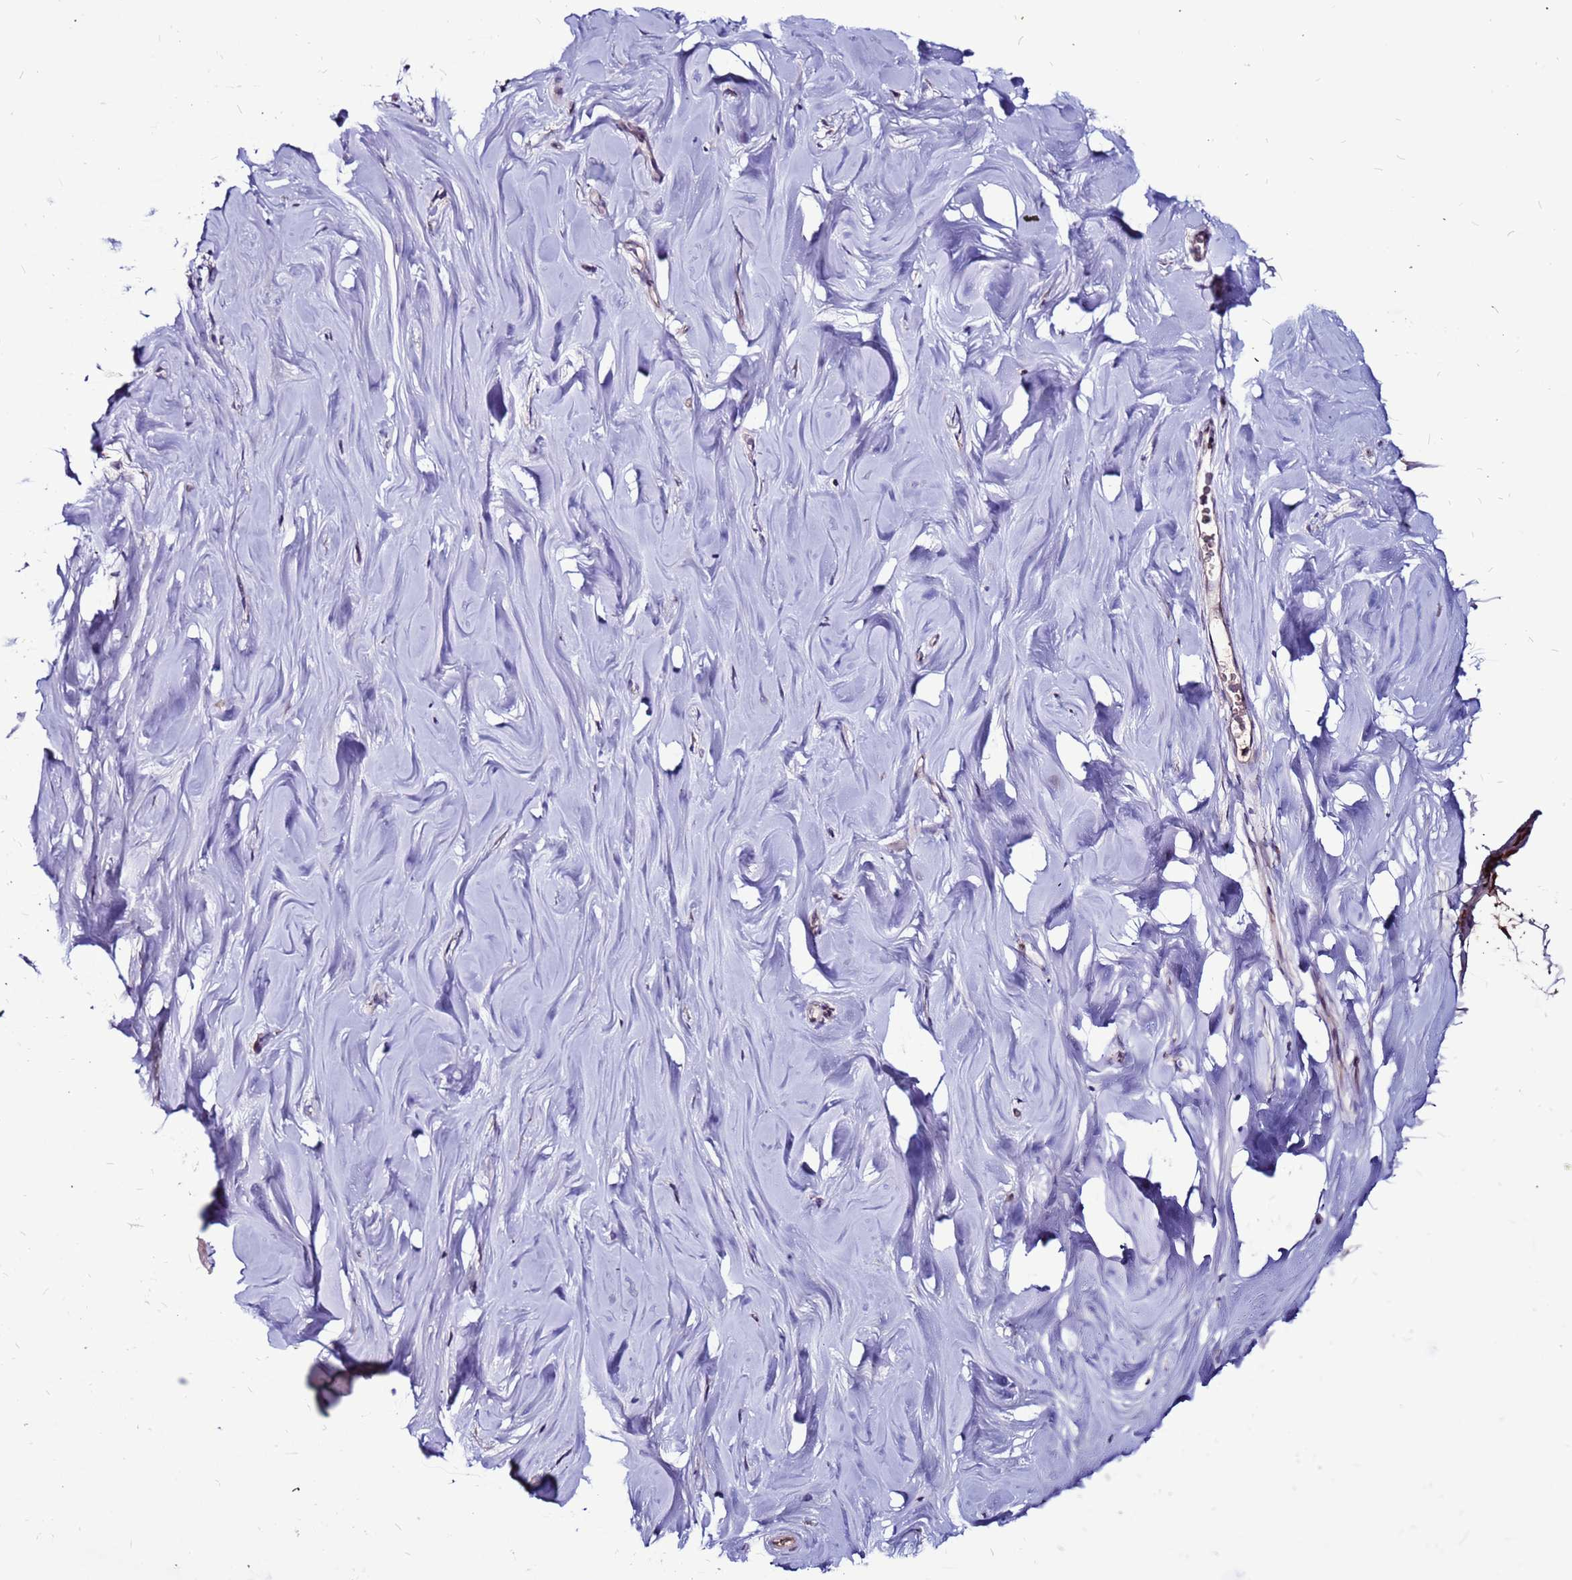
{"staining": {"intensity": "weak", "quantity": ">75%", "location": "cytoplasmic/membranous,nuclear"}, "tissue": "adipose tissue", "cell_type": "Adipocytes", "image_type": "normal", "snomed": [{"axis": "morphology", "description": "Normal tissue, NOS"}, {"axis": "topography", "description": "Breast"}], "caption": "Adipocytes show low levels of weak cytoplasmic/membranous,nuclear positivity in approximately >75% of cells in unremarkable human adipose tissue.", "gene": "CCDC71", "patient": {"sex": "female", "age": 26}}